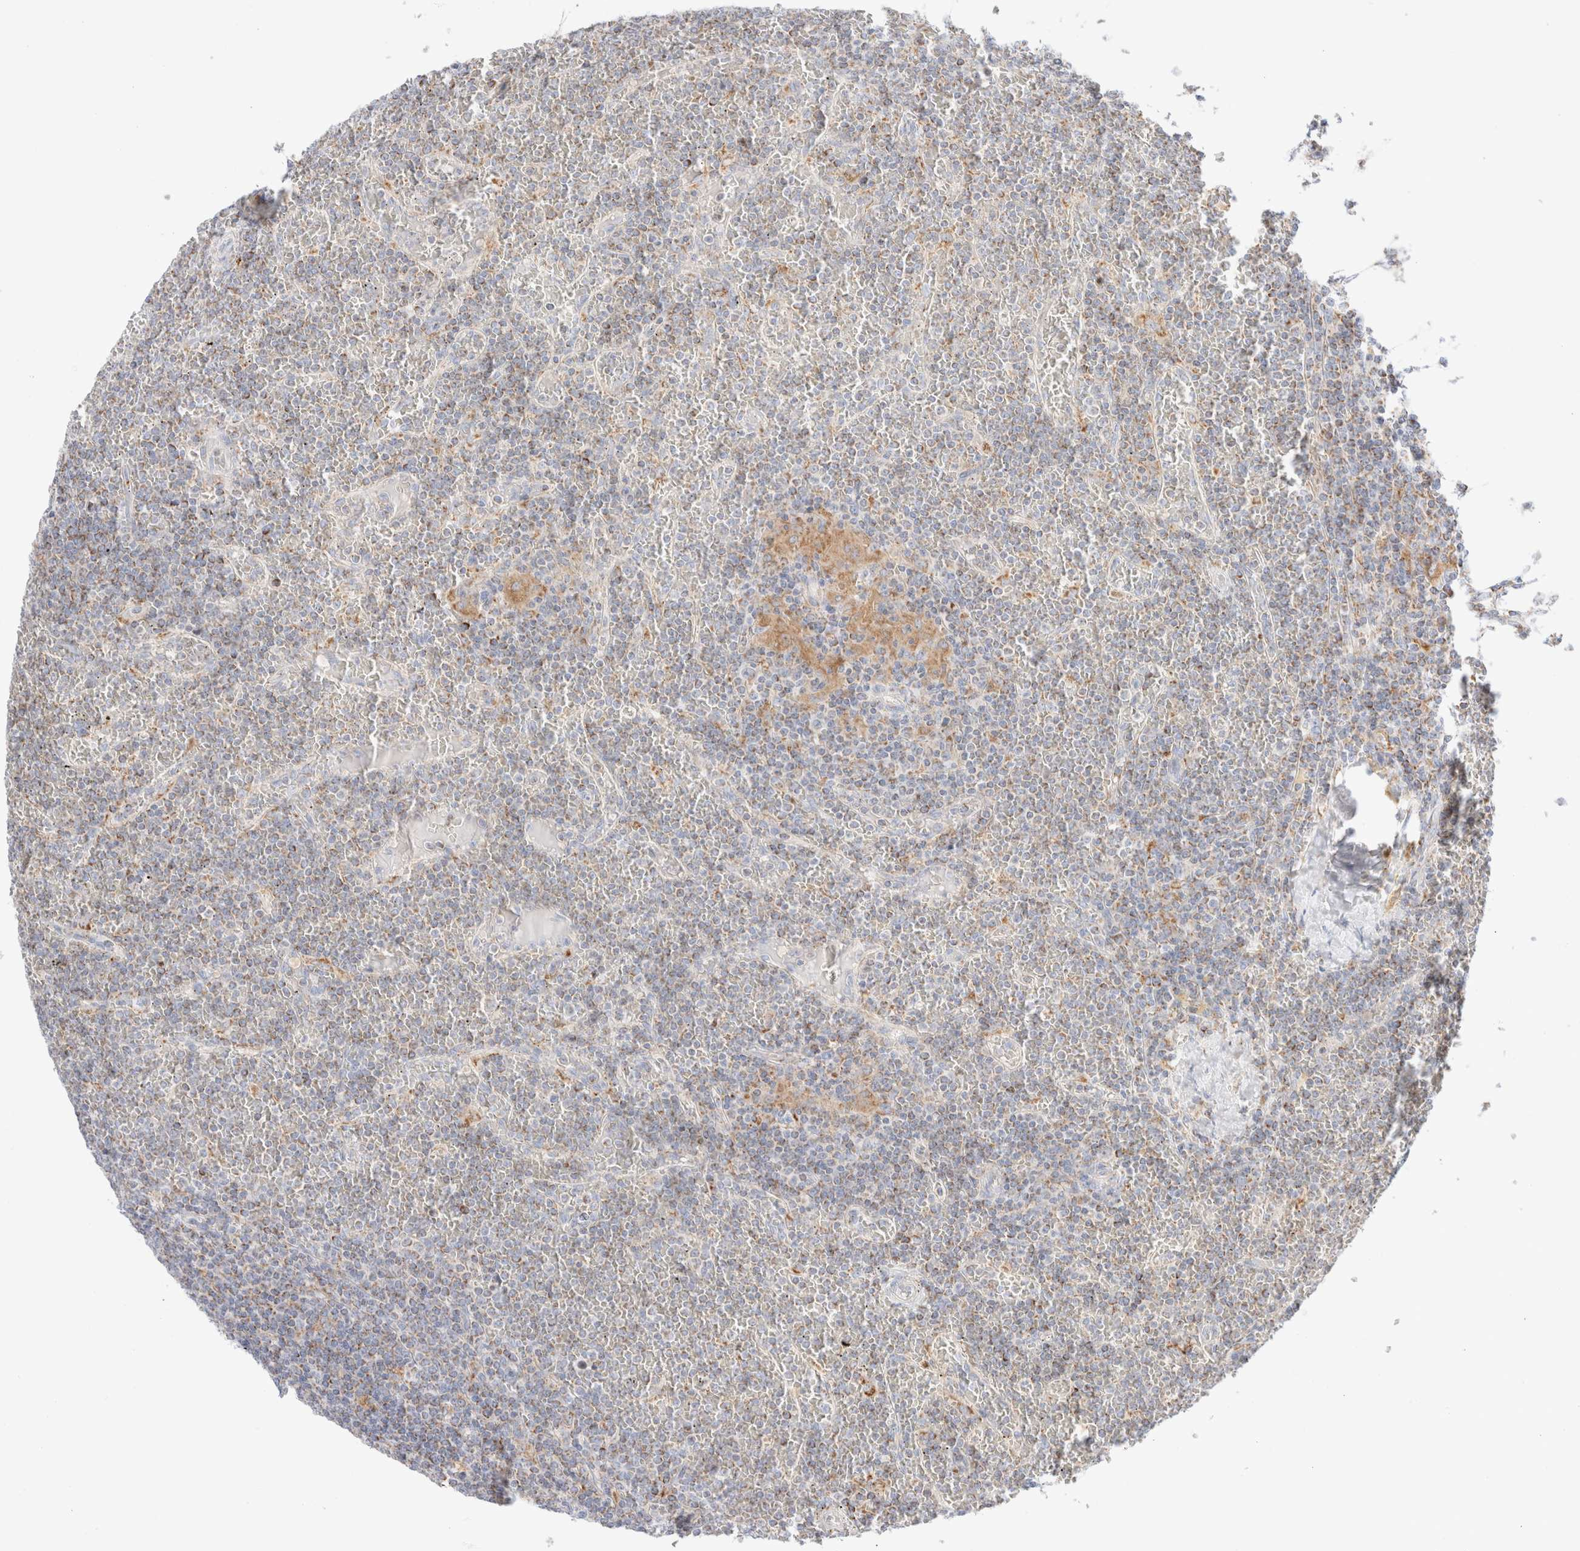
{"staining": {"intensity": "weak", "quantity": "<25%", "location": "cytoplasmic/membranous"}, "tissue": "lymphoma", "cell_type": "Tumor cells", "image_type": "cancer", "snomed": [{"axis": "morphology", "description": "Malignant lymphoma, non-Hodgkin's type, Low grade"}, {"axis": "topography", "description": "Spleen"}], "caption": "Immunohistochemical staining of low-grade malignant lymphoma, non-Hodgkin's type demonstrates no significant expression in tumor cells.", "gene": "ATP6V1C1", "patient": {"sex": "female", "age": 19}}